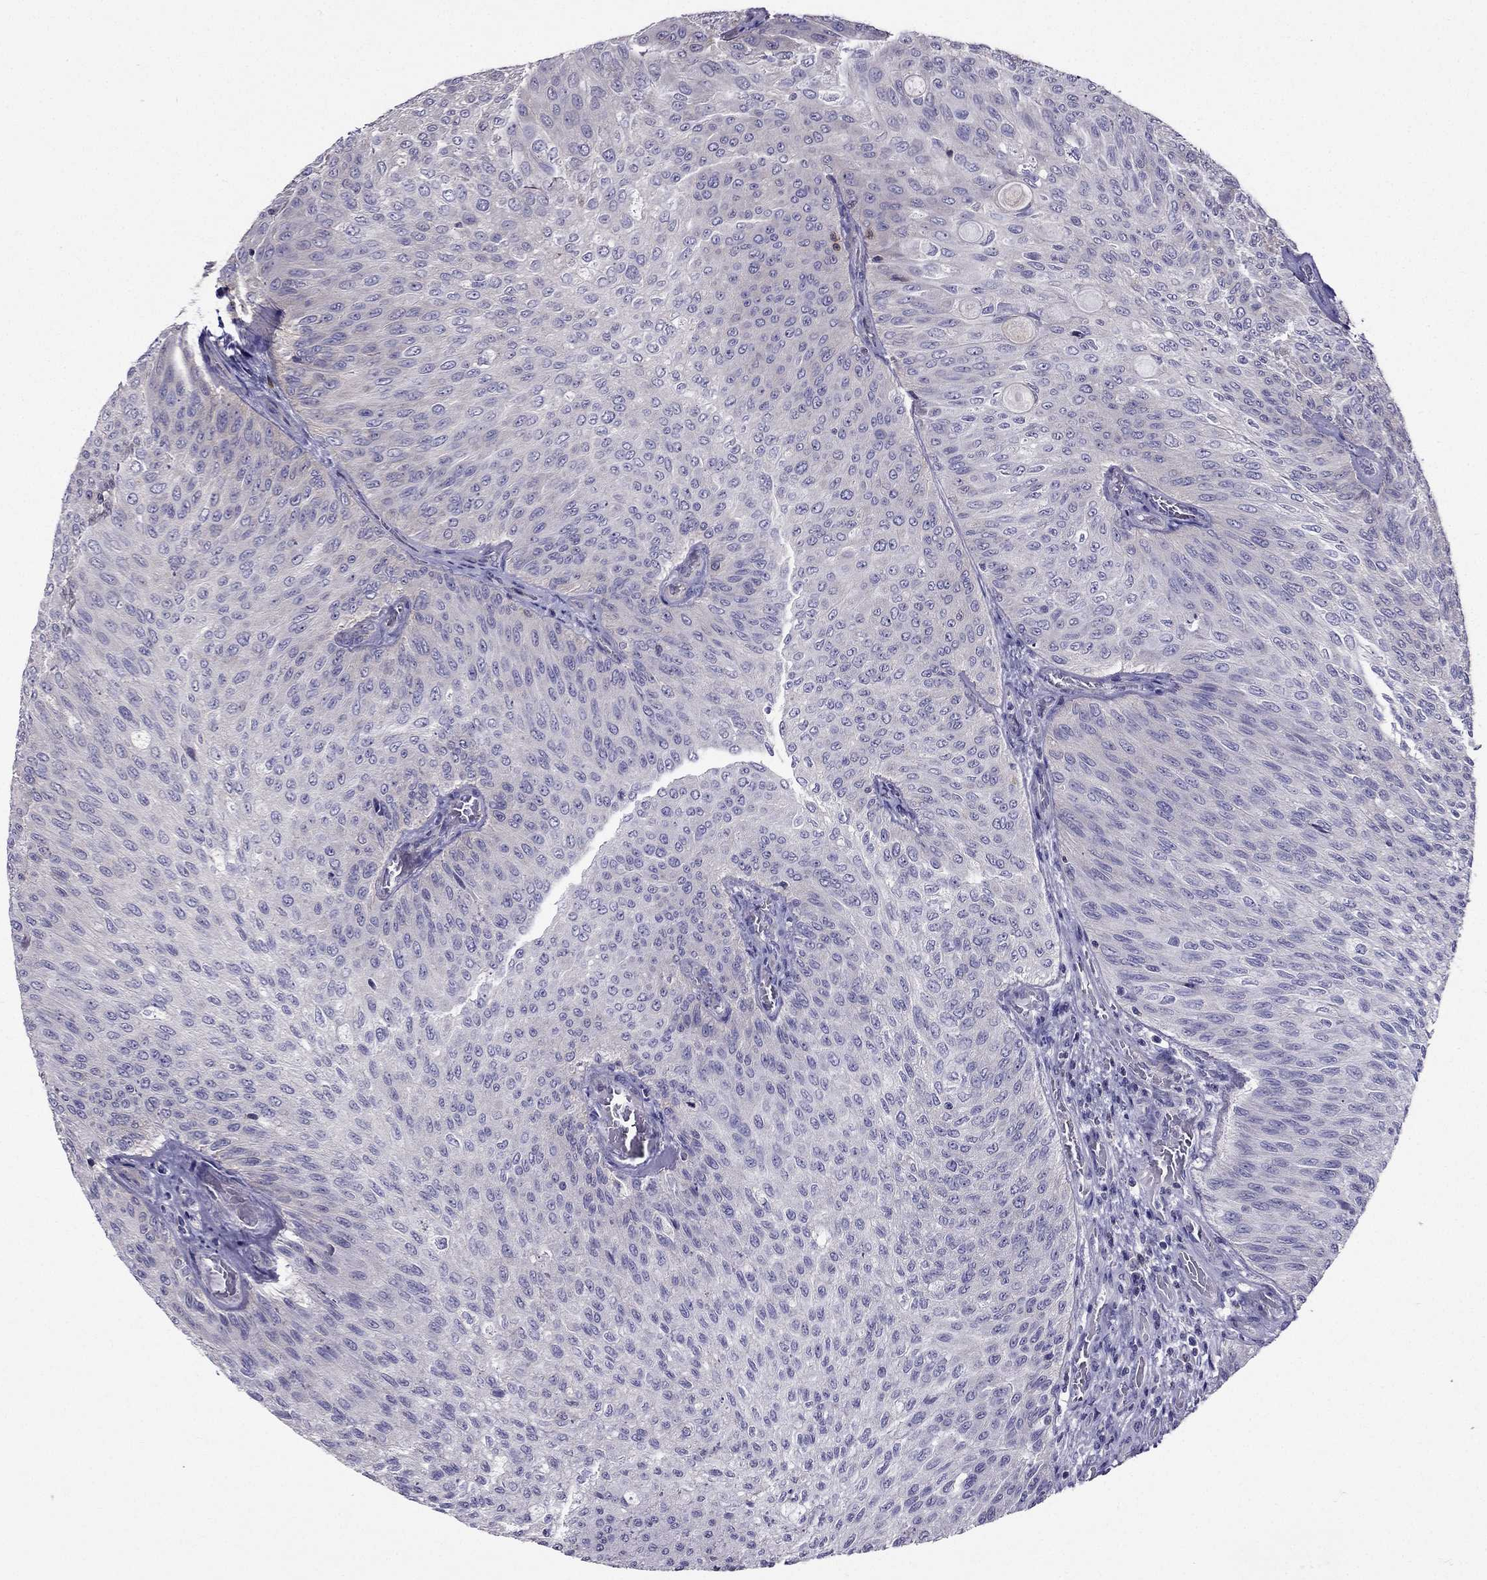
{"staining": {"intensity": "negative", "quantity": "none", "location": "none"}, "tissue": "urothelial cancer", "cell_type": "Tumor cells", "image_type": "cancer", "snomed": [{"axis": "morphology", "description": "Urothelial carcinoma, Low grade"}, {"axis": "topography", "description": "Ureter, NOS"}, {"axis": "topography", "description": "Urinary bladder"}], "caption": "Immunohistochemical staining of urothelial cancer exhibits no significant staining in tumor cells.", "gene": "AAK1", "patient": {"sex": "male", "age": 78}}